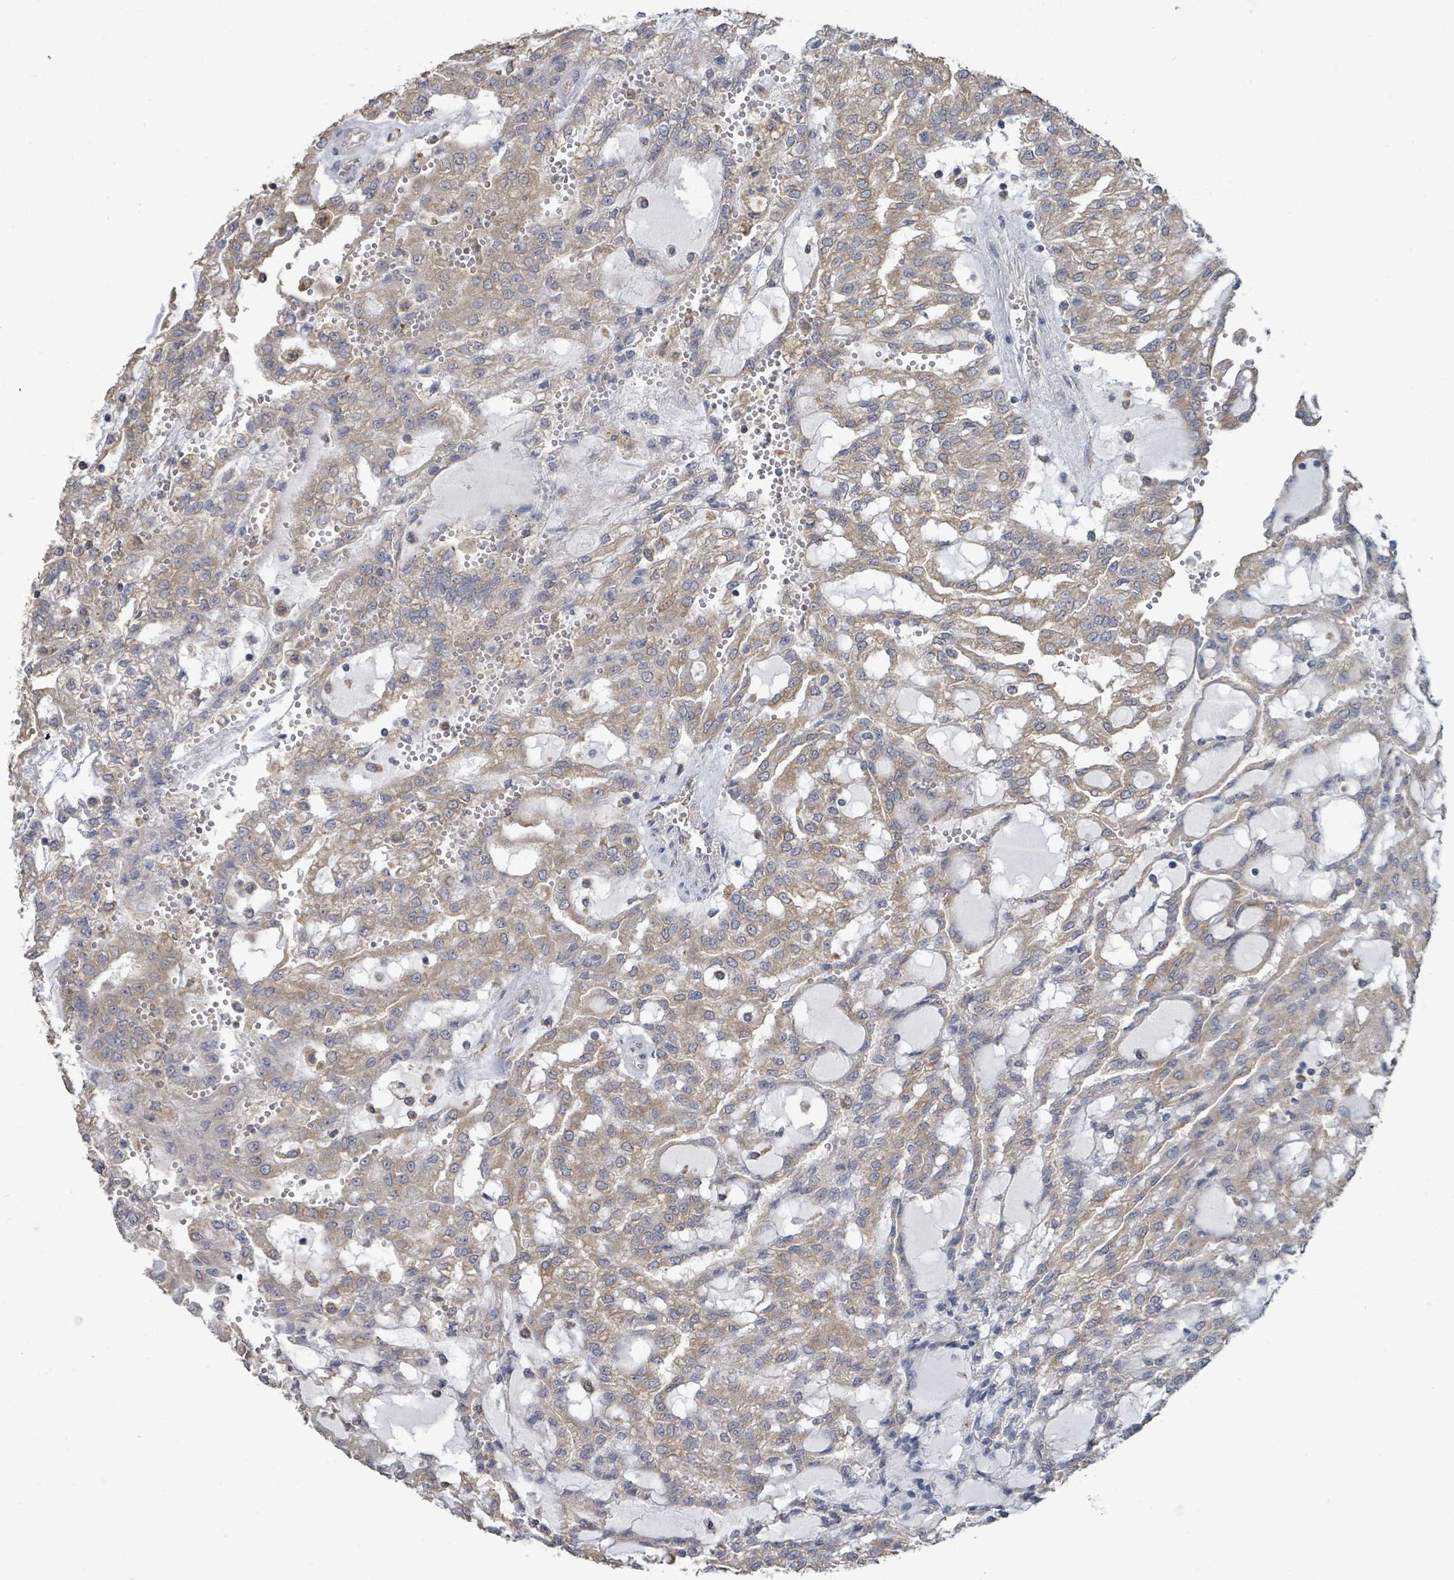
{"staining": {"intensity": "weak", "quantity": ">75%", "location": "cytoplasmic/membranous"}, "tissue": "renal cancer", "cell_type": "Tumor cells", "image_type": "cancer", "snomed": [{"axis": "morphology", "description": "Adenocarcinoma, NOS"}, {"axis": "topography", "description": "Kidney"}], "caption": "High-power microscopy captured an immunohistochemistry (IHC) micrograph of adenocarcinoma (renal), revealing weak cytoplasmic/membranous positivity in approximately >75% of tumor cells.", "gene": "SLC9A7", "patient": {"sex": "male", "age": 63}}